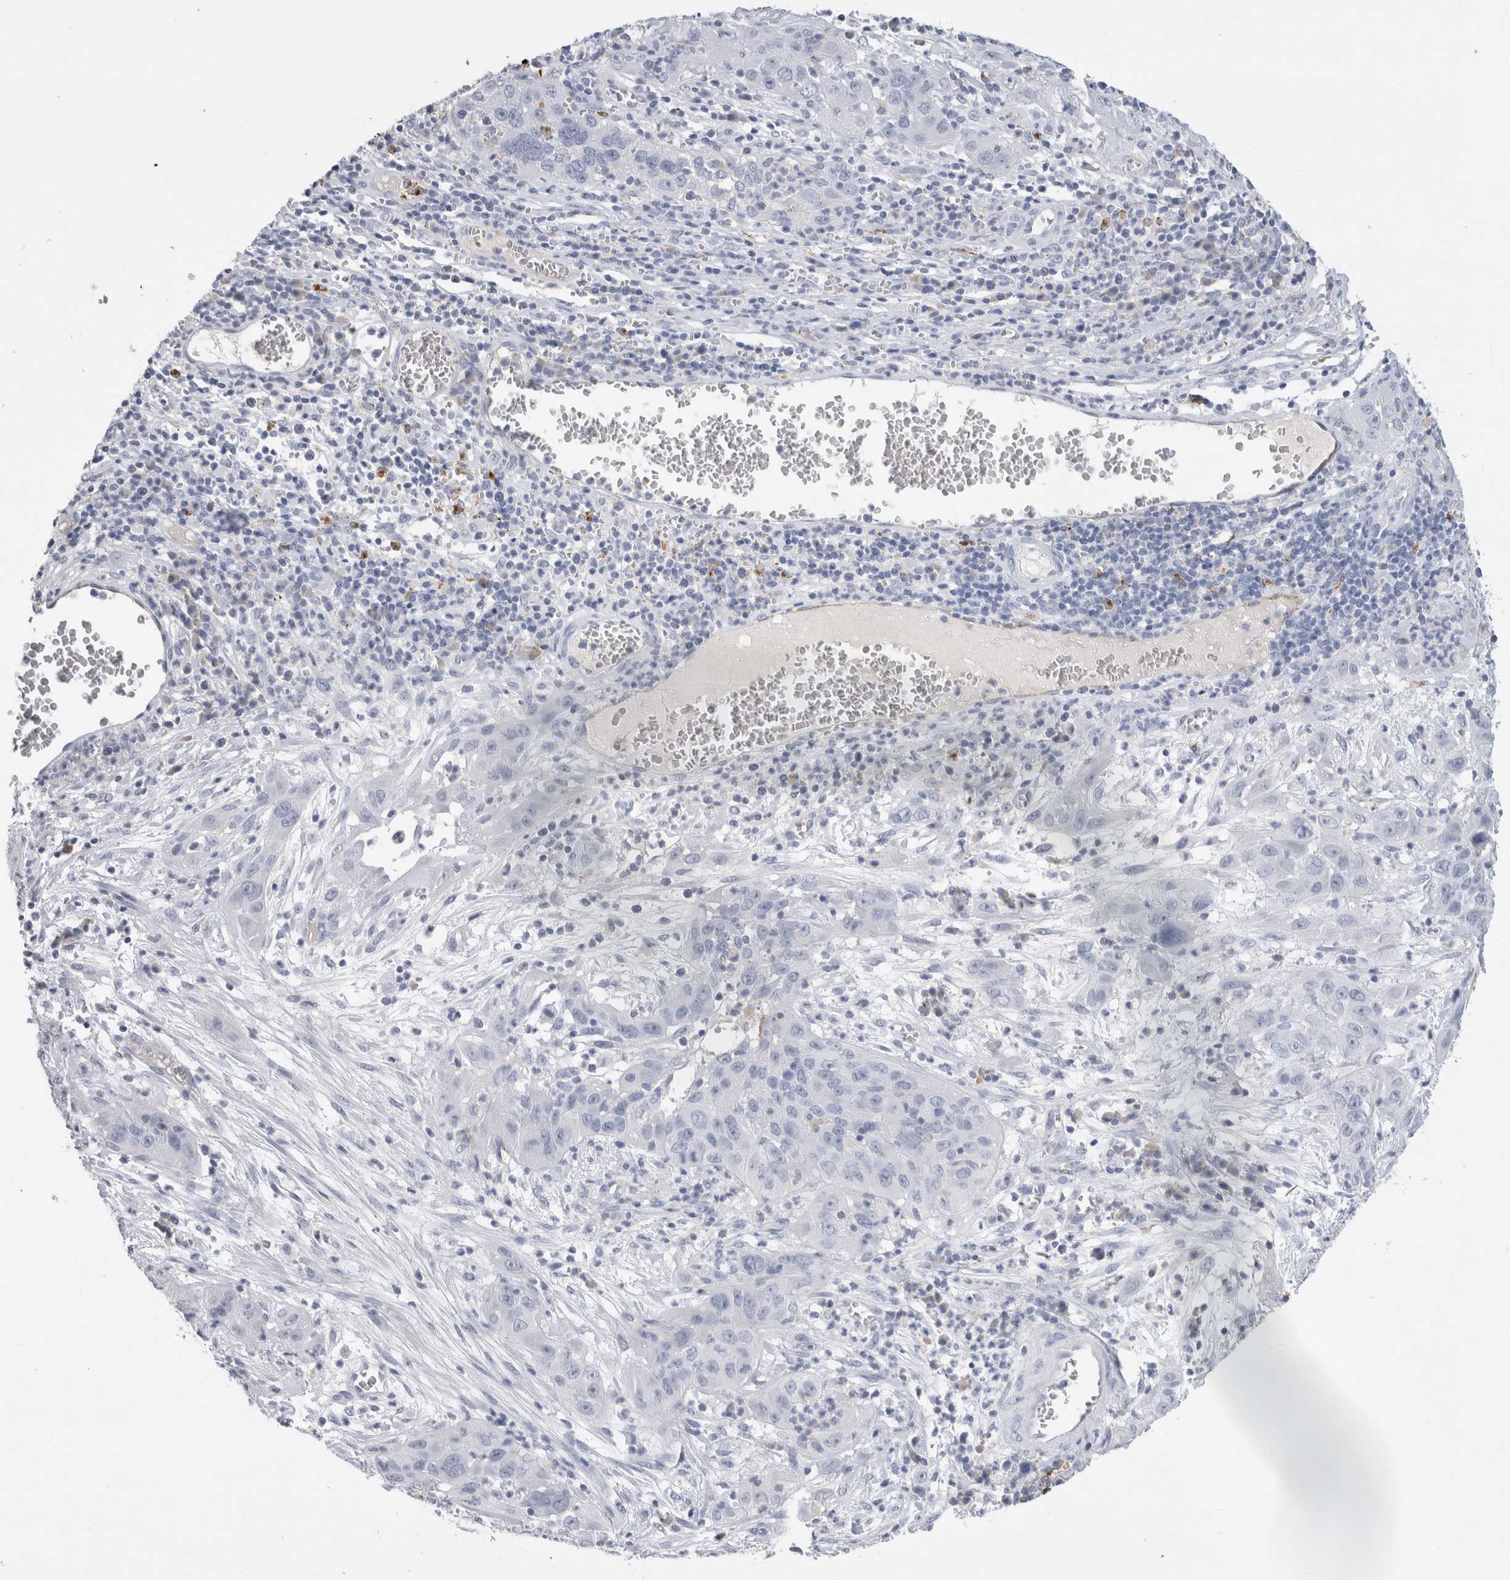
{"staining": {"intensity": "negative", "quantity": "none", "location": "none"}, "tissue": "cervical cancer", "cell_type": "Tumor cells", "image_type": "cancer", "snomed": [{"axis": "morphology", "description": "Squamous cell carcinoma, NOS"}, {"axis": "topography", "description": "Cervix"}], "caption": "High magnification brightfield microscopy of squamous cell carcinoma (cervical) stained with DAB (brown) and counterstained with hematoxylin (blue): tumor cells show no significant staining.", "gene": "LAMP3", "patient": {"sex": "female", "age": 32}}